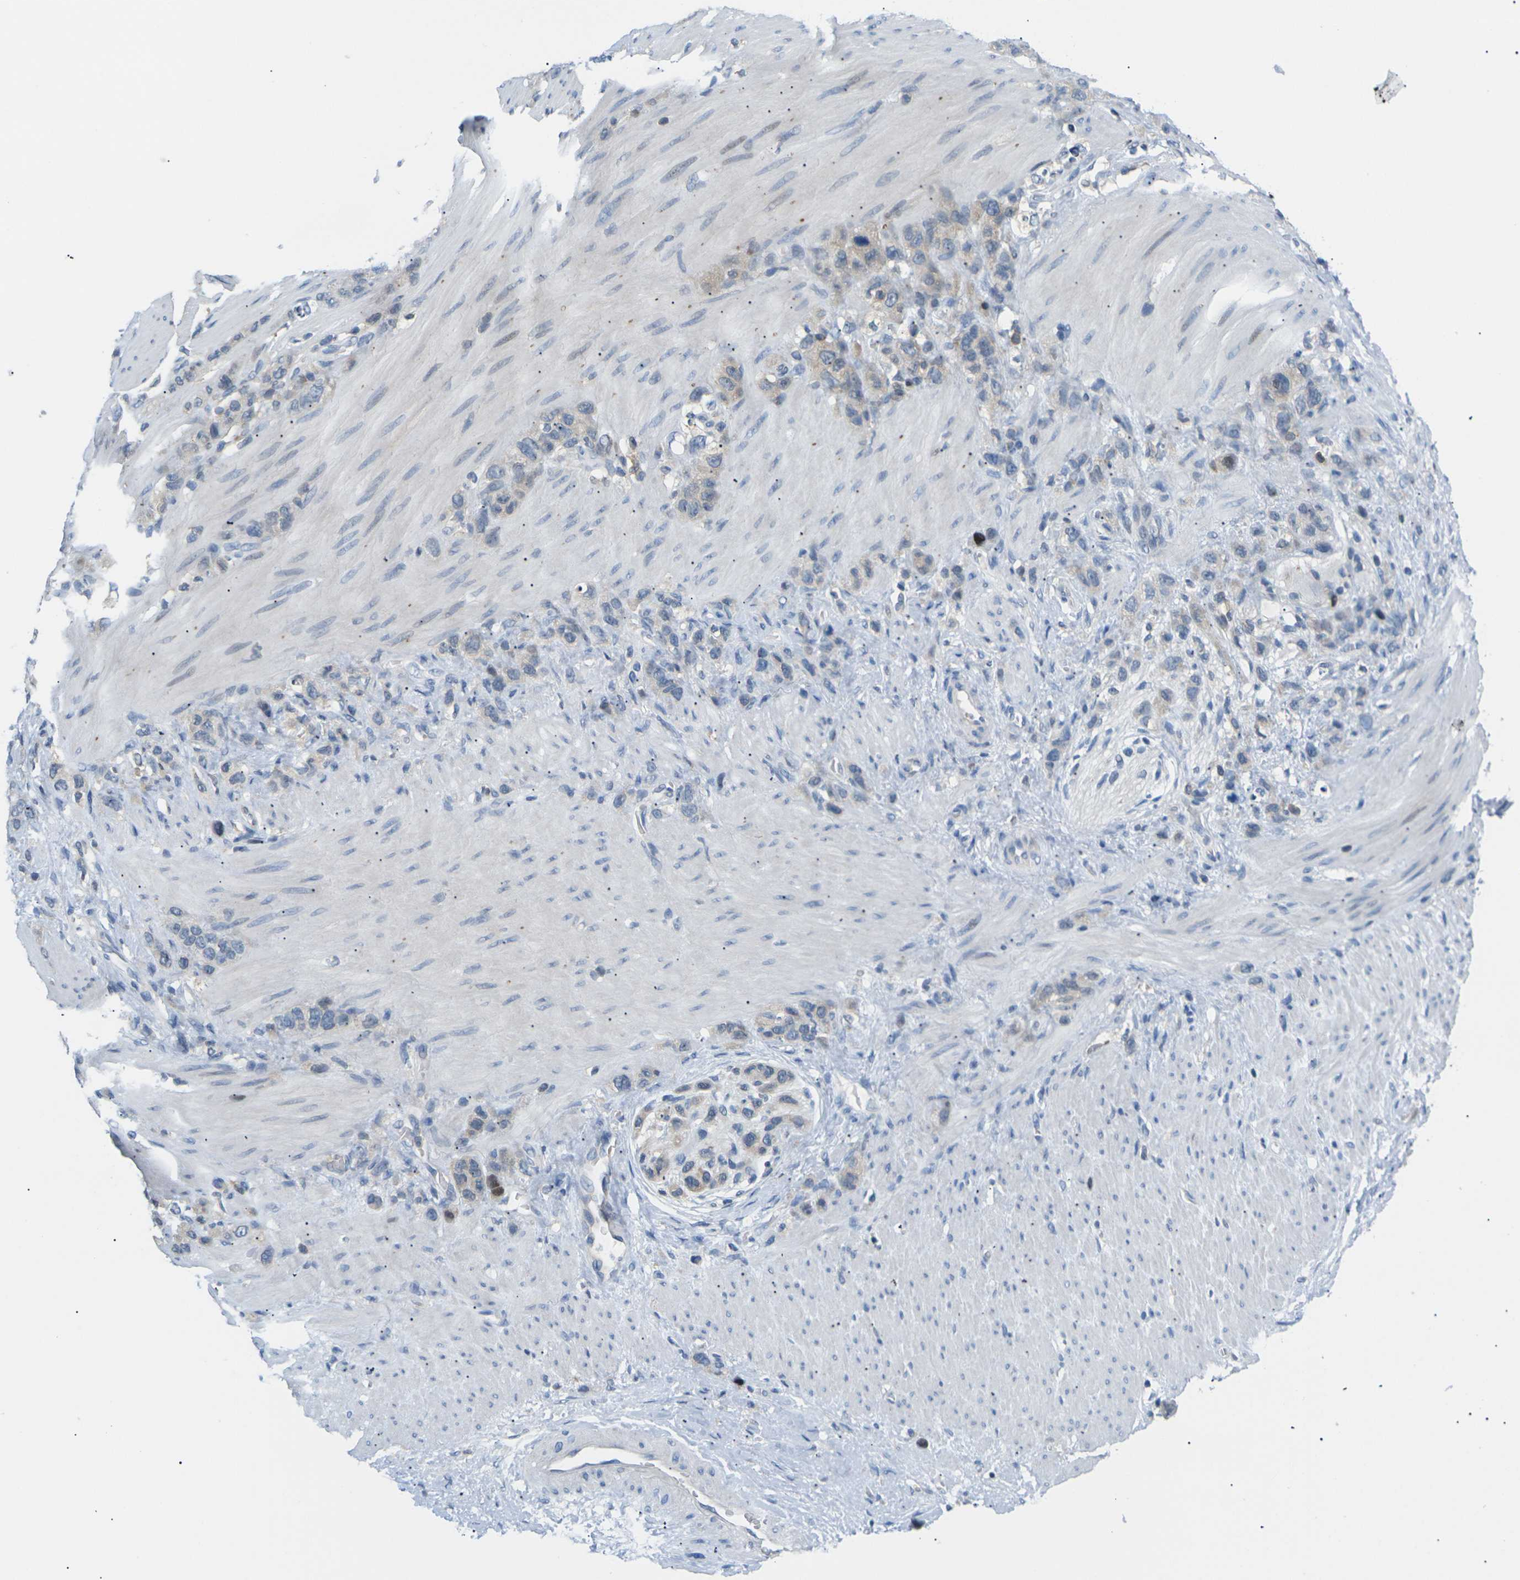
{"staining": {"intensity": "moderate", "quantity": ">75%", "location": "cytoplasmic/membranous"}, "tissue": "stomach cancer", "cell_type": "Tumor cells", "image_type": "cancer", "snomed": [{"axis": "morphology", "description": "Adenocarcinoma, NOS"}, {"axis": "morphology", "description": "Adenocarcinoma, High grade"}, {"axis": "topography", "description": "Stomach, upper"}, {"axis": "topography", "description": "Stomach, lower"}], "caption": "Protein expression analysis of human stomach adenocarcinoma reveals moderate cytoplasmic/membranous expression in approximately >75% of tumor cells.", "gene": "RPS6KA3", "patient": {"sex": "female", "age": 65}}